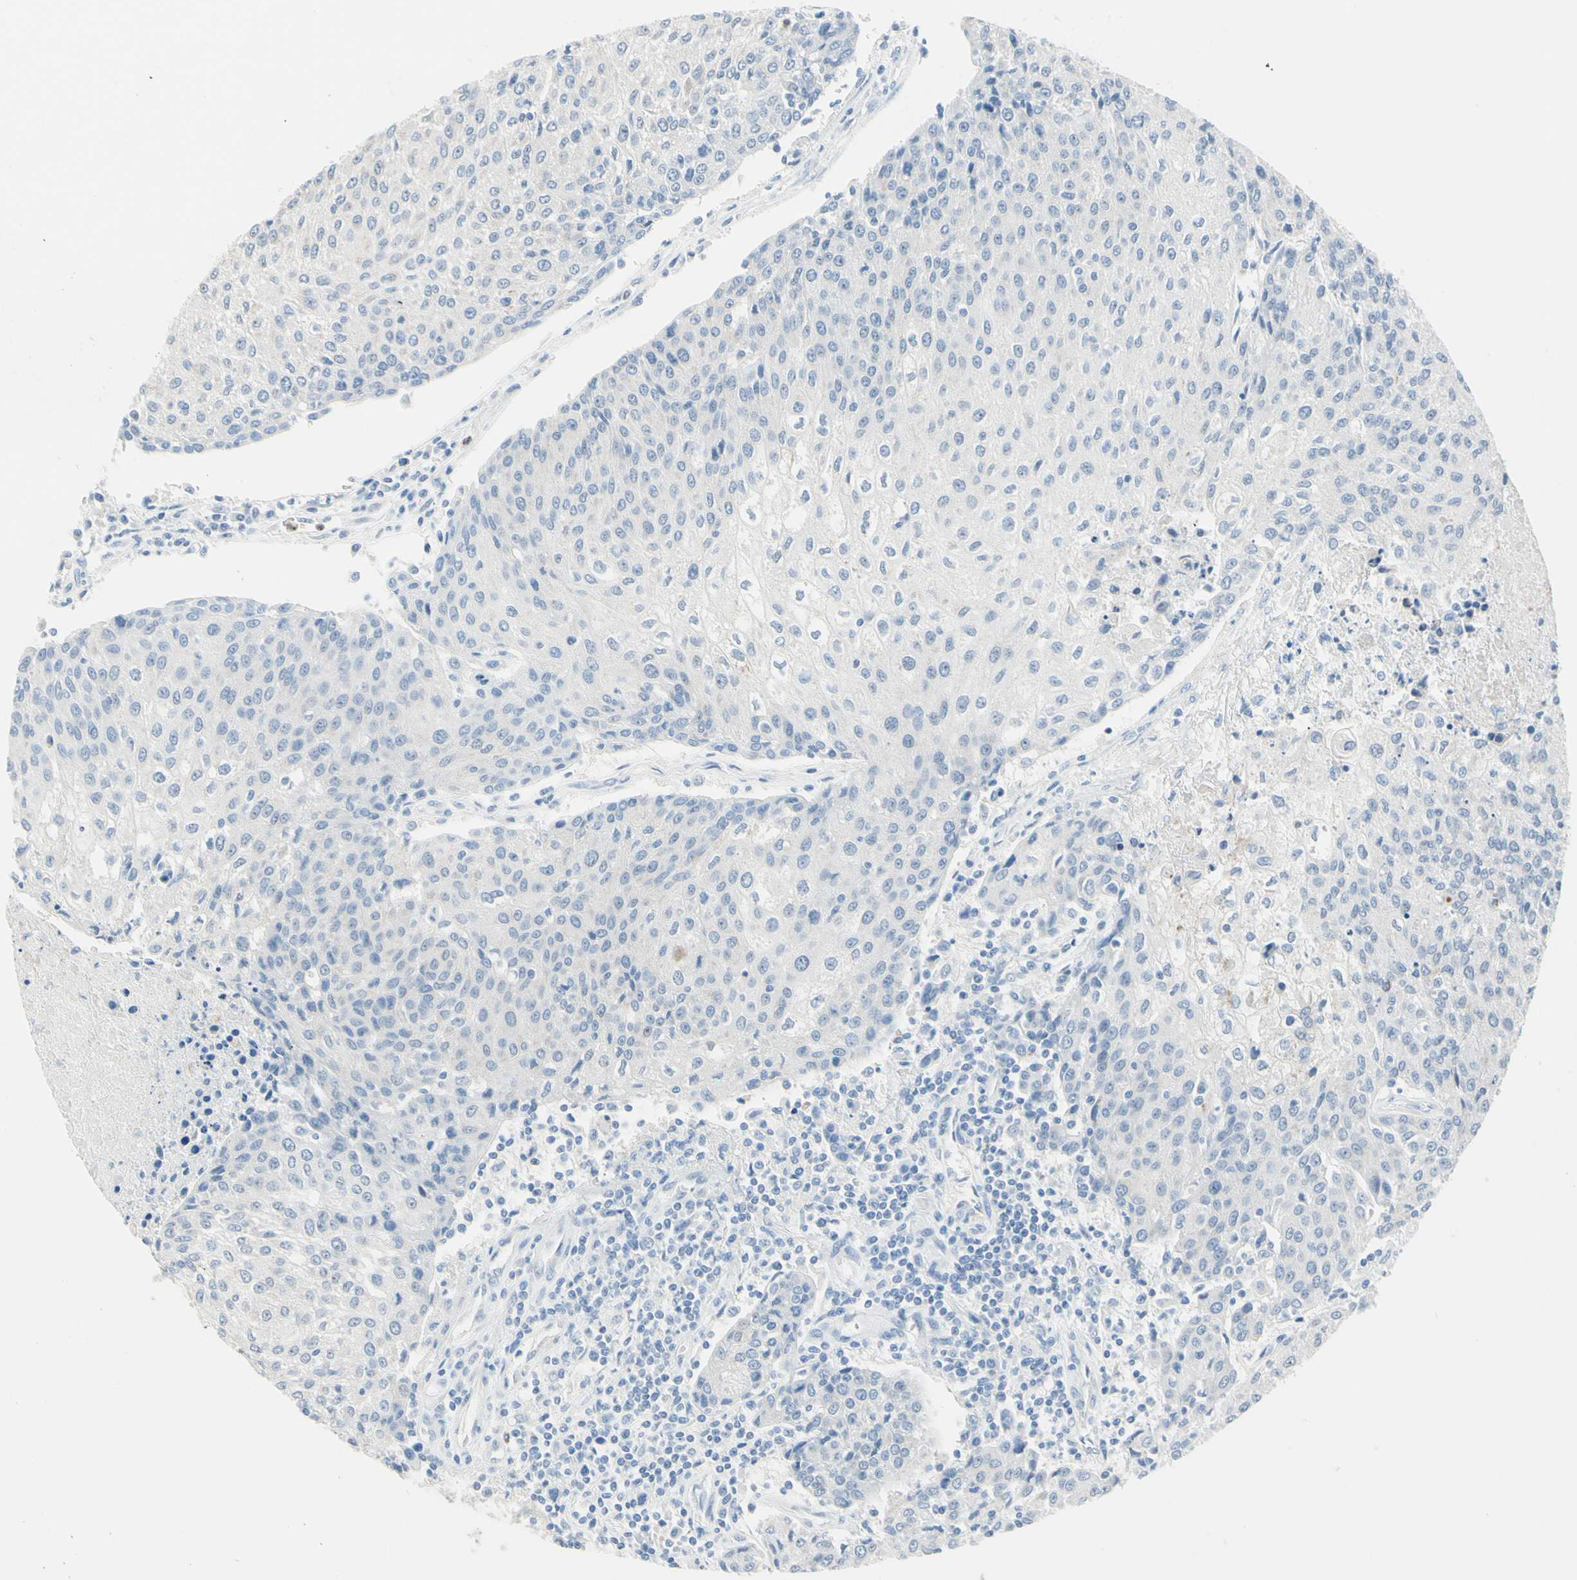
{"staining": {"intensity": "negative", "quantity": "none", "location": "none"}, "tissue": "urothelial cancer", "cell_type": "Tumor cells", "image_type": "cancer", "snomed": [{"axis": "morphology", "description": "Urothelial carcinoma, High grade"}, {"axis": "topography", "description": "Urinary bladder"}], "caption": "There is no significant expression in tumor cells of urothelial carcinoma (high-grade).", "gene": "CYSLTR1", "patient": {"sex": "female", "age": 85}}